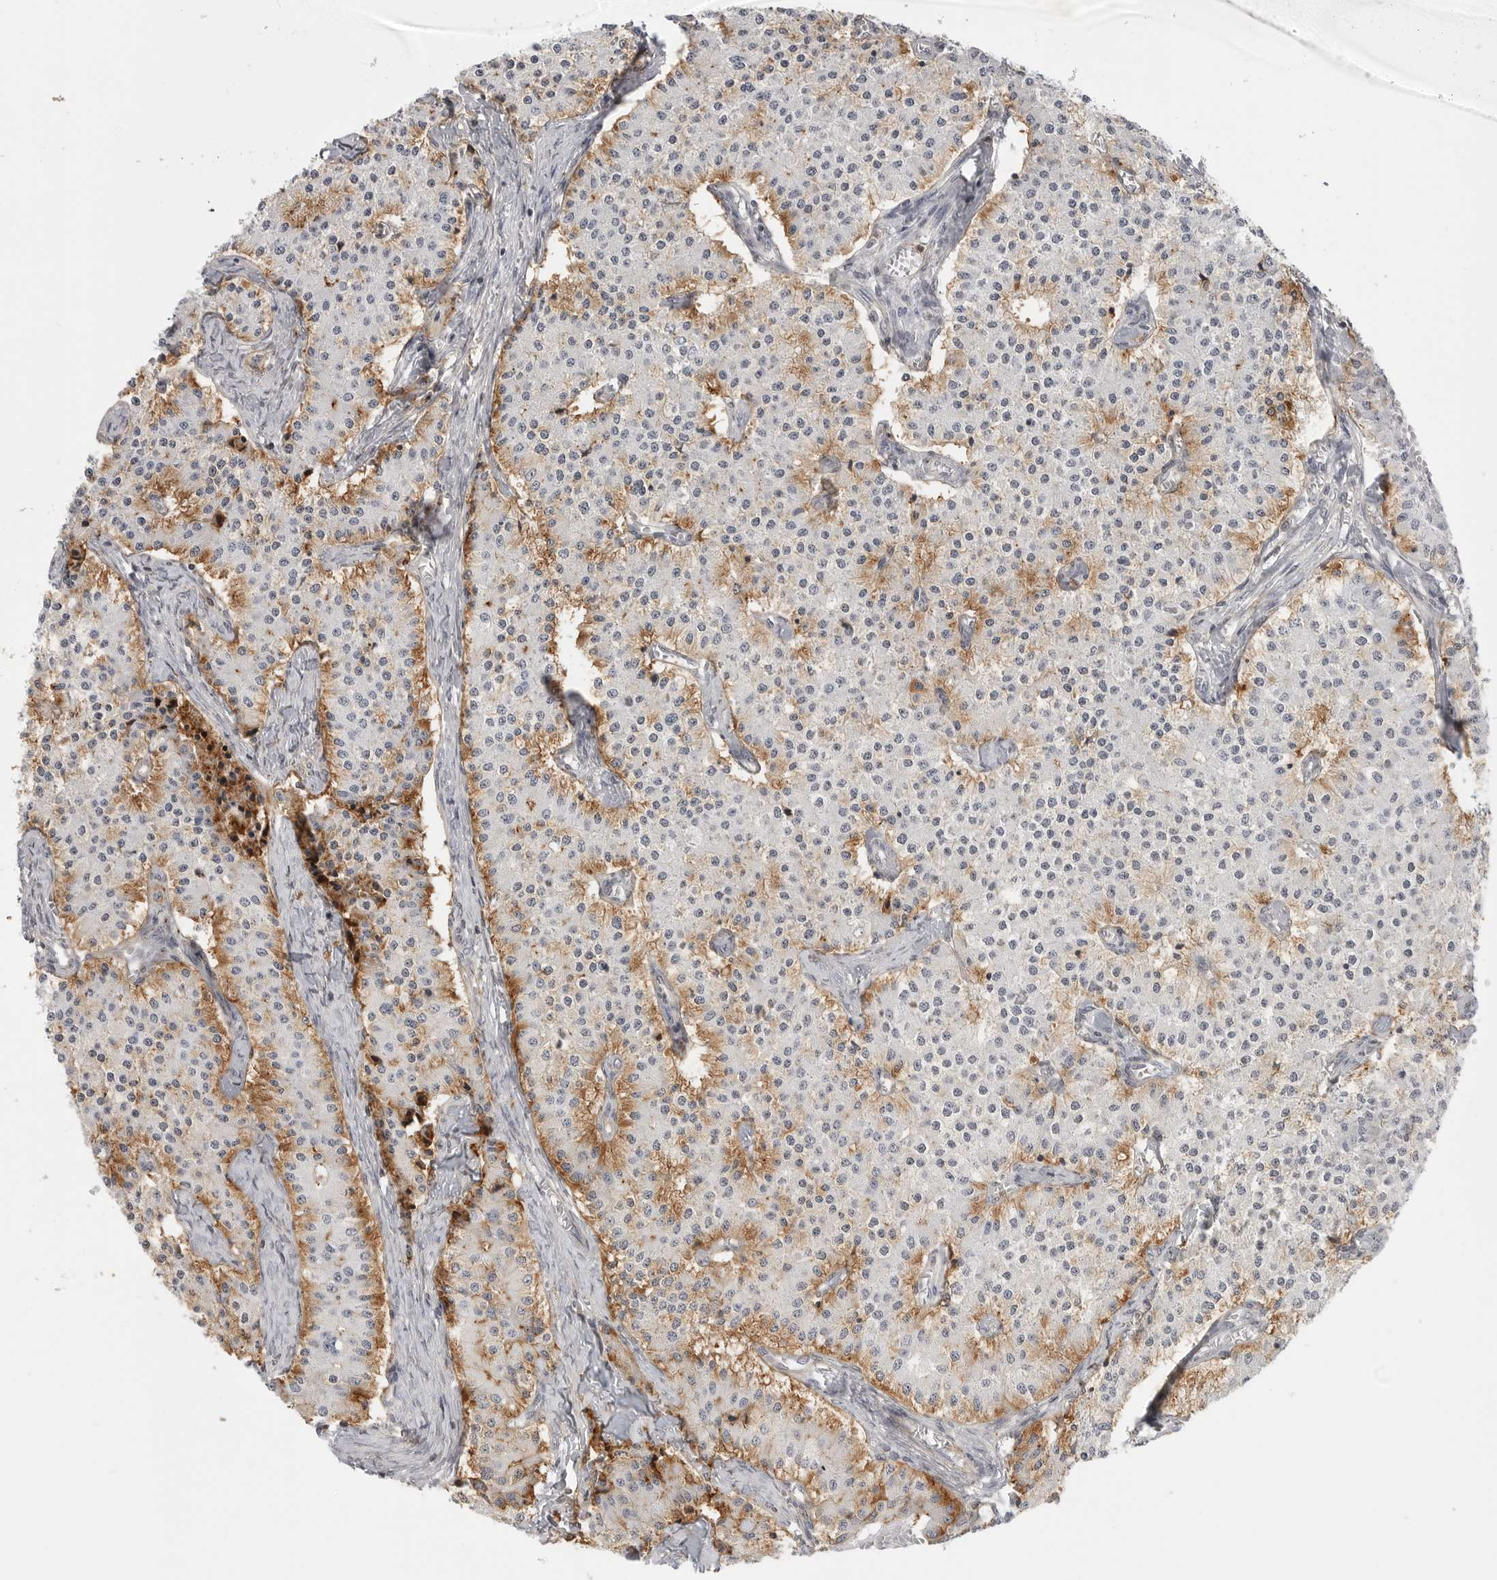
{"staining": {"intensity": "moderate", "quantity": "25%-75%", "location": "cytoplasmic/membranous"}, "tissue": "carcinoid", "cell_type": "Tumor cells", "image_type": "cancer", "snomed": [{"axis": "morphology", "description": "Carcinoid, malignant, NOS"}, {"axis": "topography", "description": "Colon"}], "caption": "A micrograph showing moderate cytoplasmic/membranous staining in approximately 25%-75% of tumor cells in malignant carcinoid, as visualized by brown immunohistochemical staining.", "gene": "ANXA11", "patient": {"sex": "female", "age": 52}}